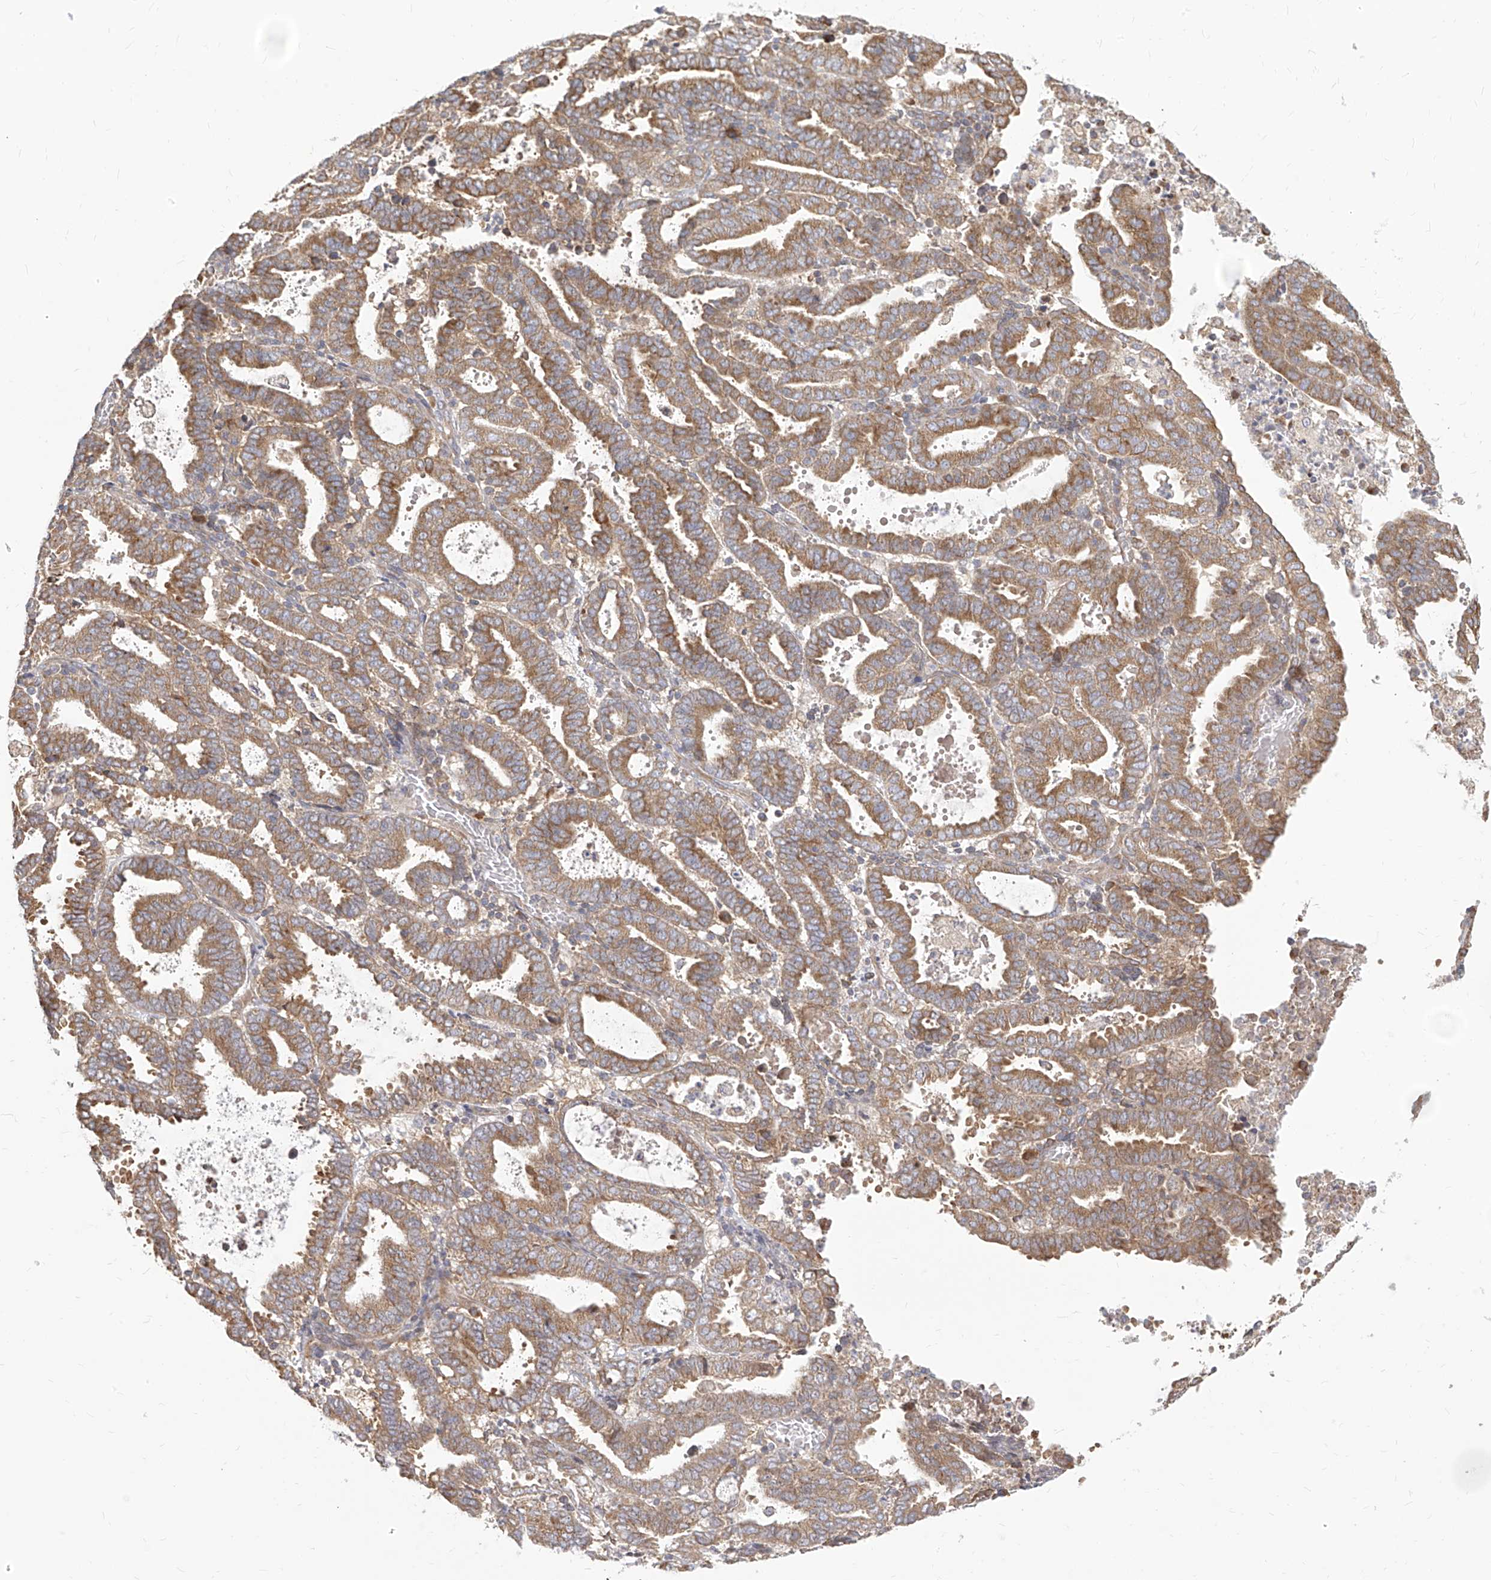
{"staining": {"intensity": "moderate", "quantity": ">75%", "location": "cytoplasmic/membranous"}, "tissue": "endometrial cancer", "cell_type": "Tumor cells", "image_type": "cancer", "snomed": [{"axis": "morphology", "description": "Adenocarcinoma, NOS"}, {"axis": "topography", "description": "Uterus"}], "caption": "There is medium levels of moderate cytoplasmic/membranous expression in tumor cells of adenocarcinoma (endometrial), as demonstrated by immunohistochemical staining (brown color).", "gene": "FAM83B", "patient": {"sex": "female", "age": 83}}